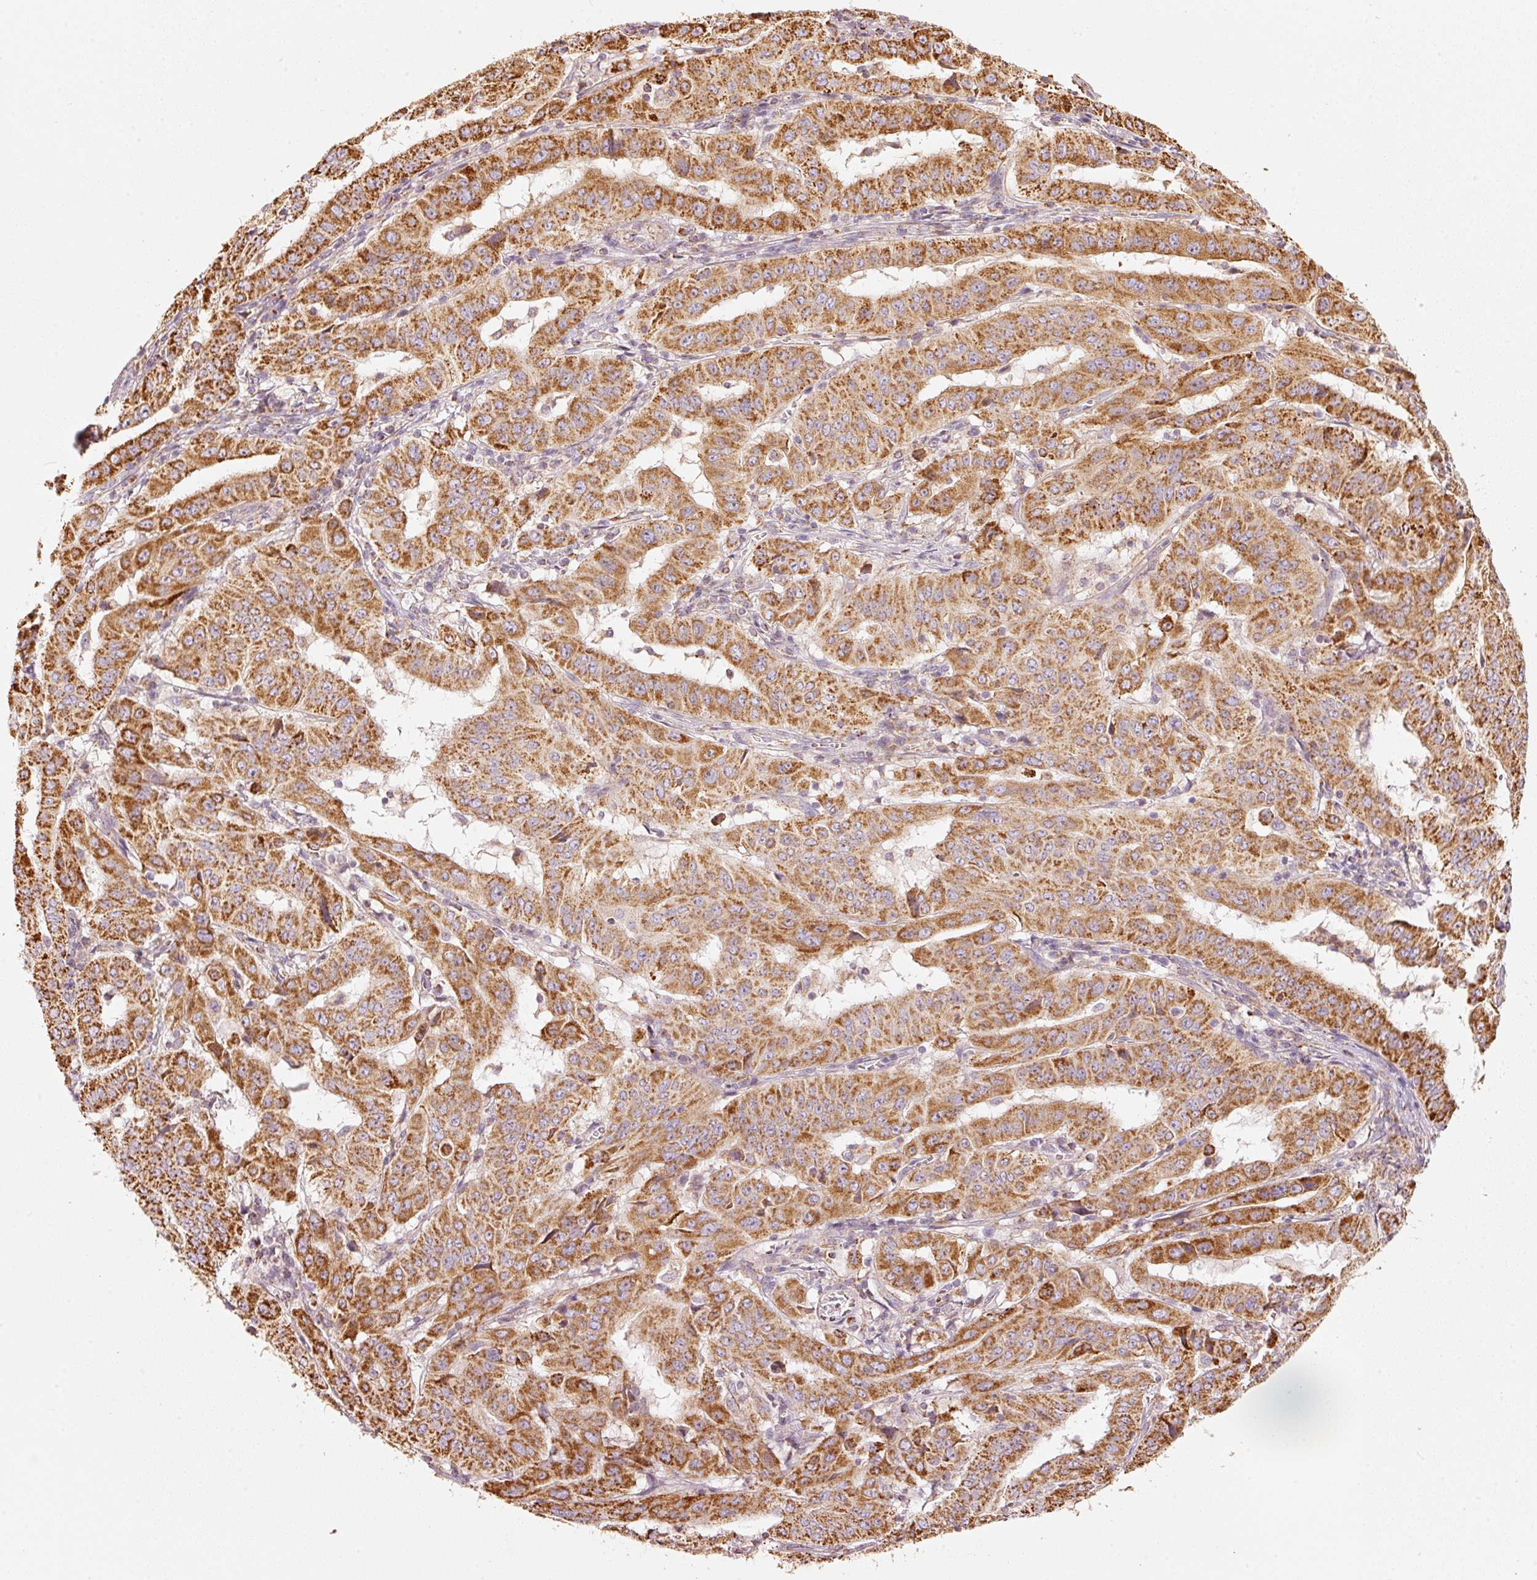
{"staining": {"intensity": "strong", "quantity": ">75%", "location": "cytoplasmic/membranous"}, "tissue": "pancreatic cancer", "cell_type": "Tumor cells", "image_type": "cancer", "snomed": [{"axis": "morphology", "description": "Adenocarcinoma, NOS"}, {"axis": "topography", "description": "Pancreas"}], "caption": "Human pancreatic adenocarcinoma stained for a protein (brown) reveals strong cytoplasmic/membranous positive positivity in about >75% of tumor cells.", "gene": "C17orf98", "patient": {"sex": "male", "age": 63}}